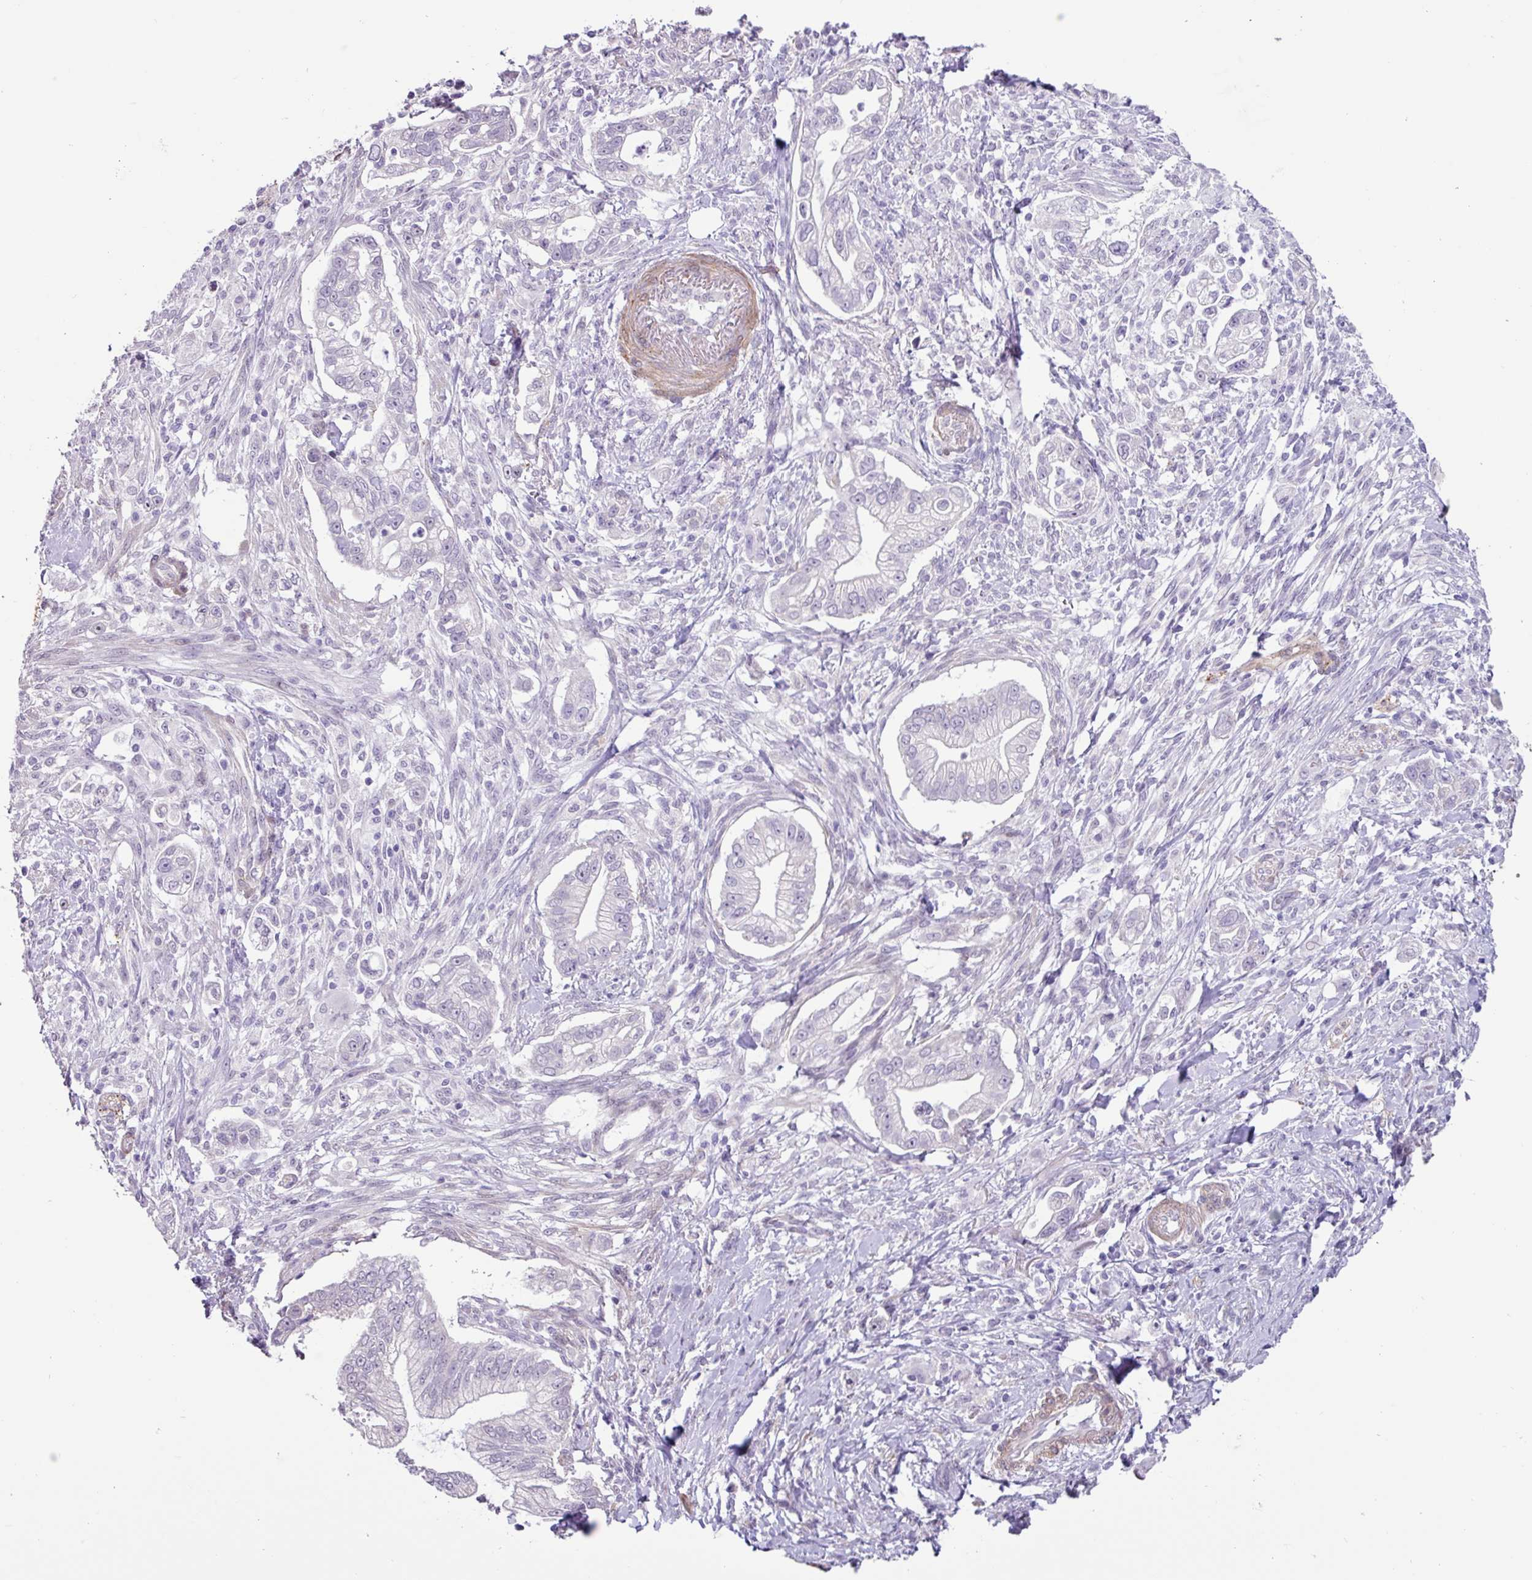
{"staining": {"intensity": "negative", "quantity": "none", "location": "none"}, "tissue": "pancreatic cancer", "cell_type": "Tumor cells", "image_type": "cancer", "snomed": [{"axis": "morphology", "description": "Adenocarcinoma, NOS"}, {"axis": "topography", "description": "Pancreas"}], "caption": "DAB (3,3'-diaminobenzidine) immunohistochemical staining of human adenocarcinoma (pancreatic) displays no significant positivity in tumor cells. Brightfield microscopy of immunohistochemistry stained with DAB (brown) and hematoxylin (blue), captured at high magnification.", "gene": "OTX1", "patient": {"sex": "male", "age": 70}}